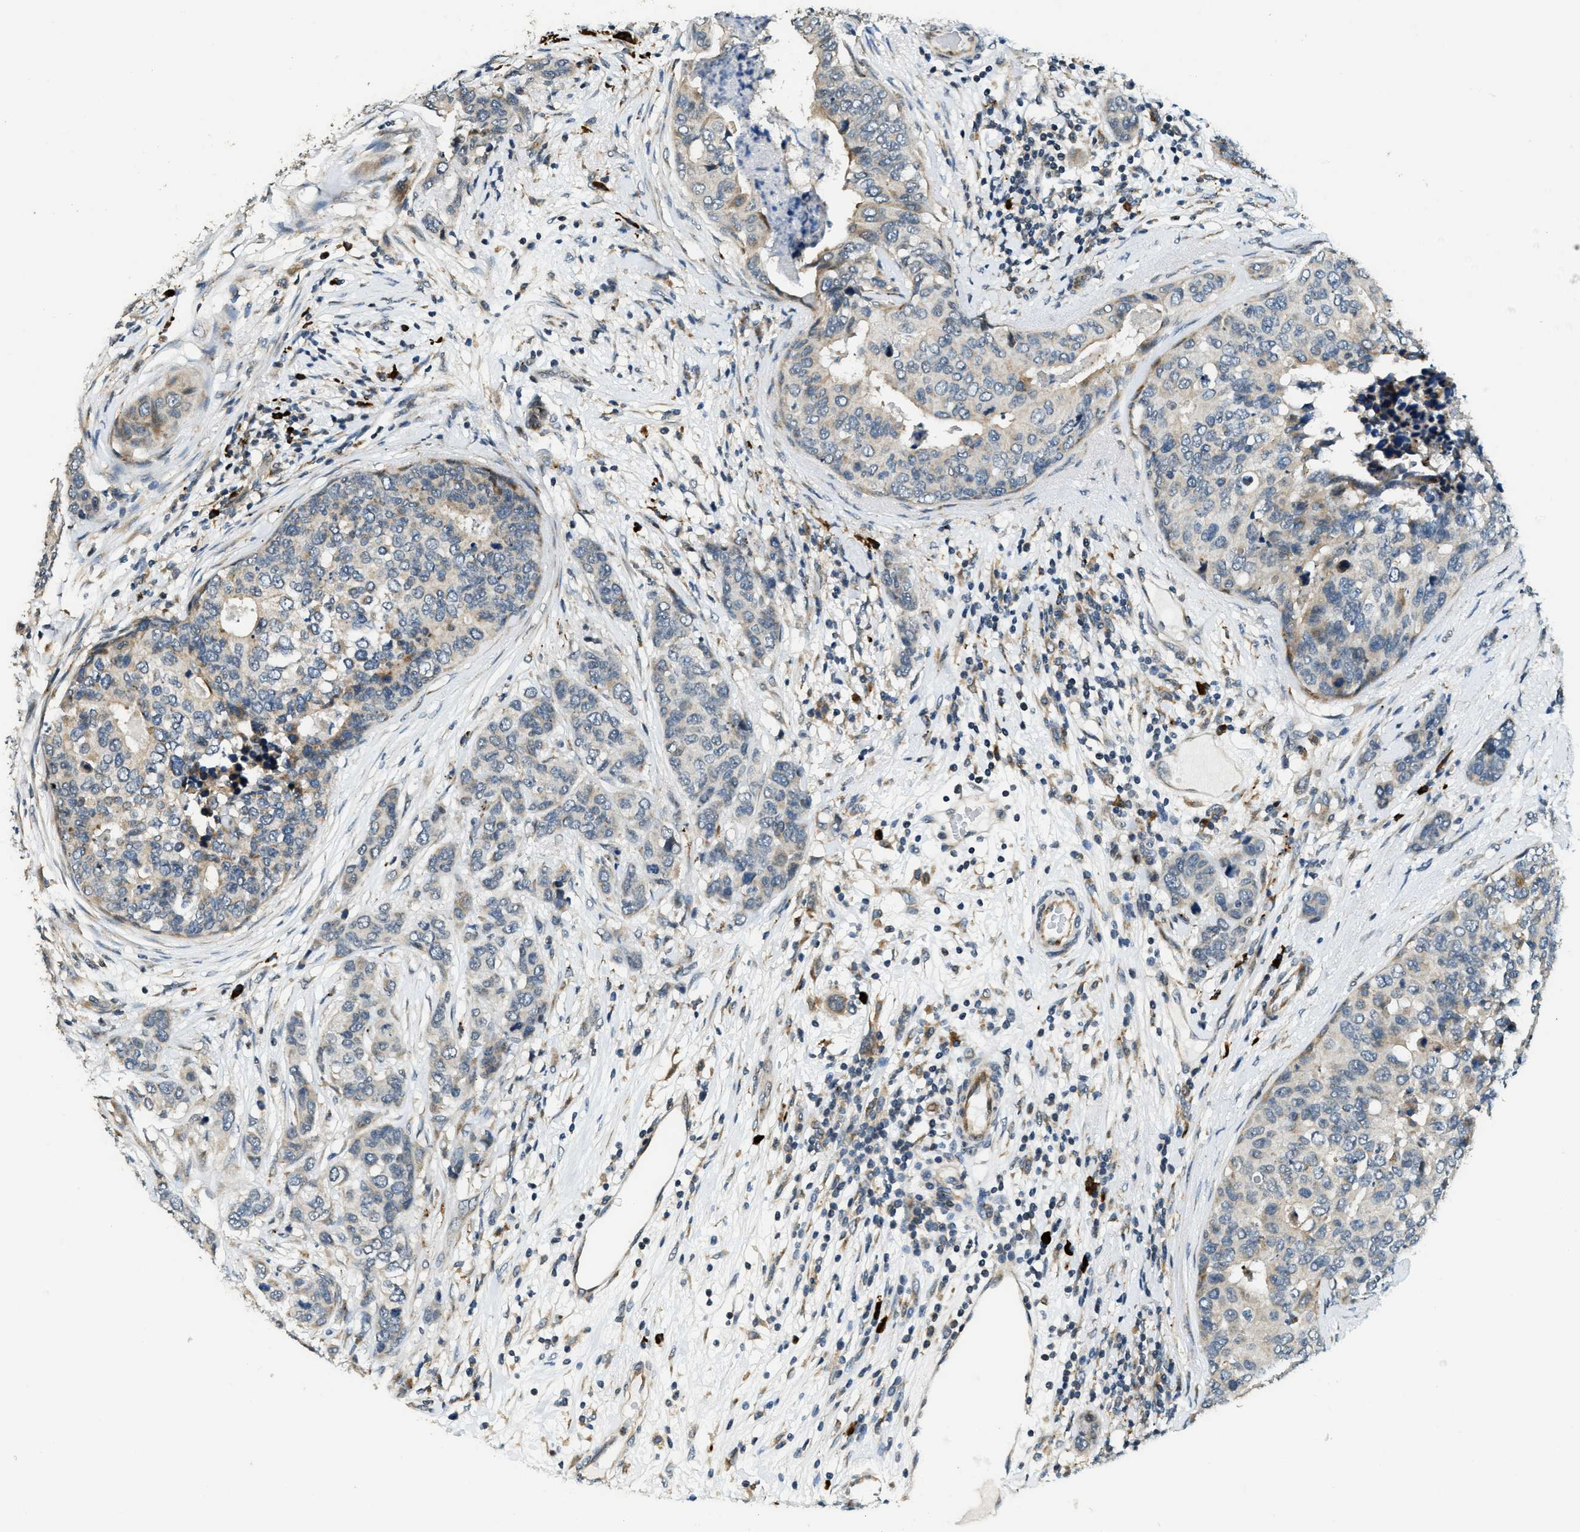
{"staining": {"intensity": "negative", "quantity": "none", "location": "none"}, "tissue": "breast cancer", "cell_type": "Tumor cells", "image_type": "cancer", "snomed": [{"axis": "morphology", "description": "Lobular carcinoma"}, {"axis": "topography", "description": "Breast"}], "caption": "Human breast cancer stained for a protein using immunohistochemistry (IHC) shows no staining in tumor cells.", "gene": "HERC2", "patient": {"sex": "female", "age": 59}}